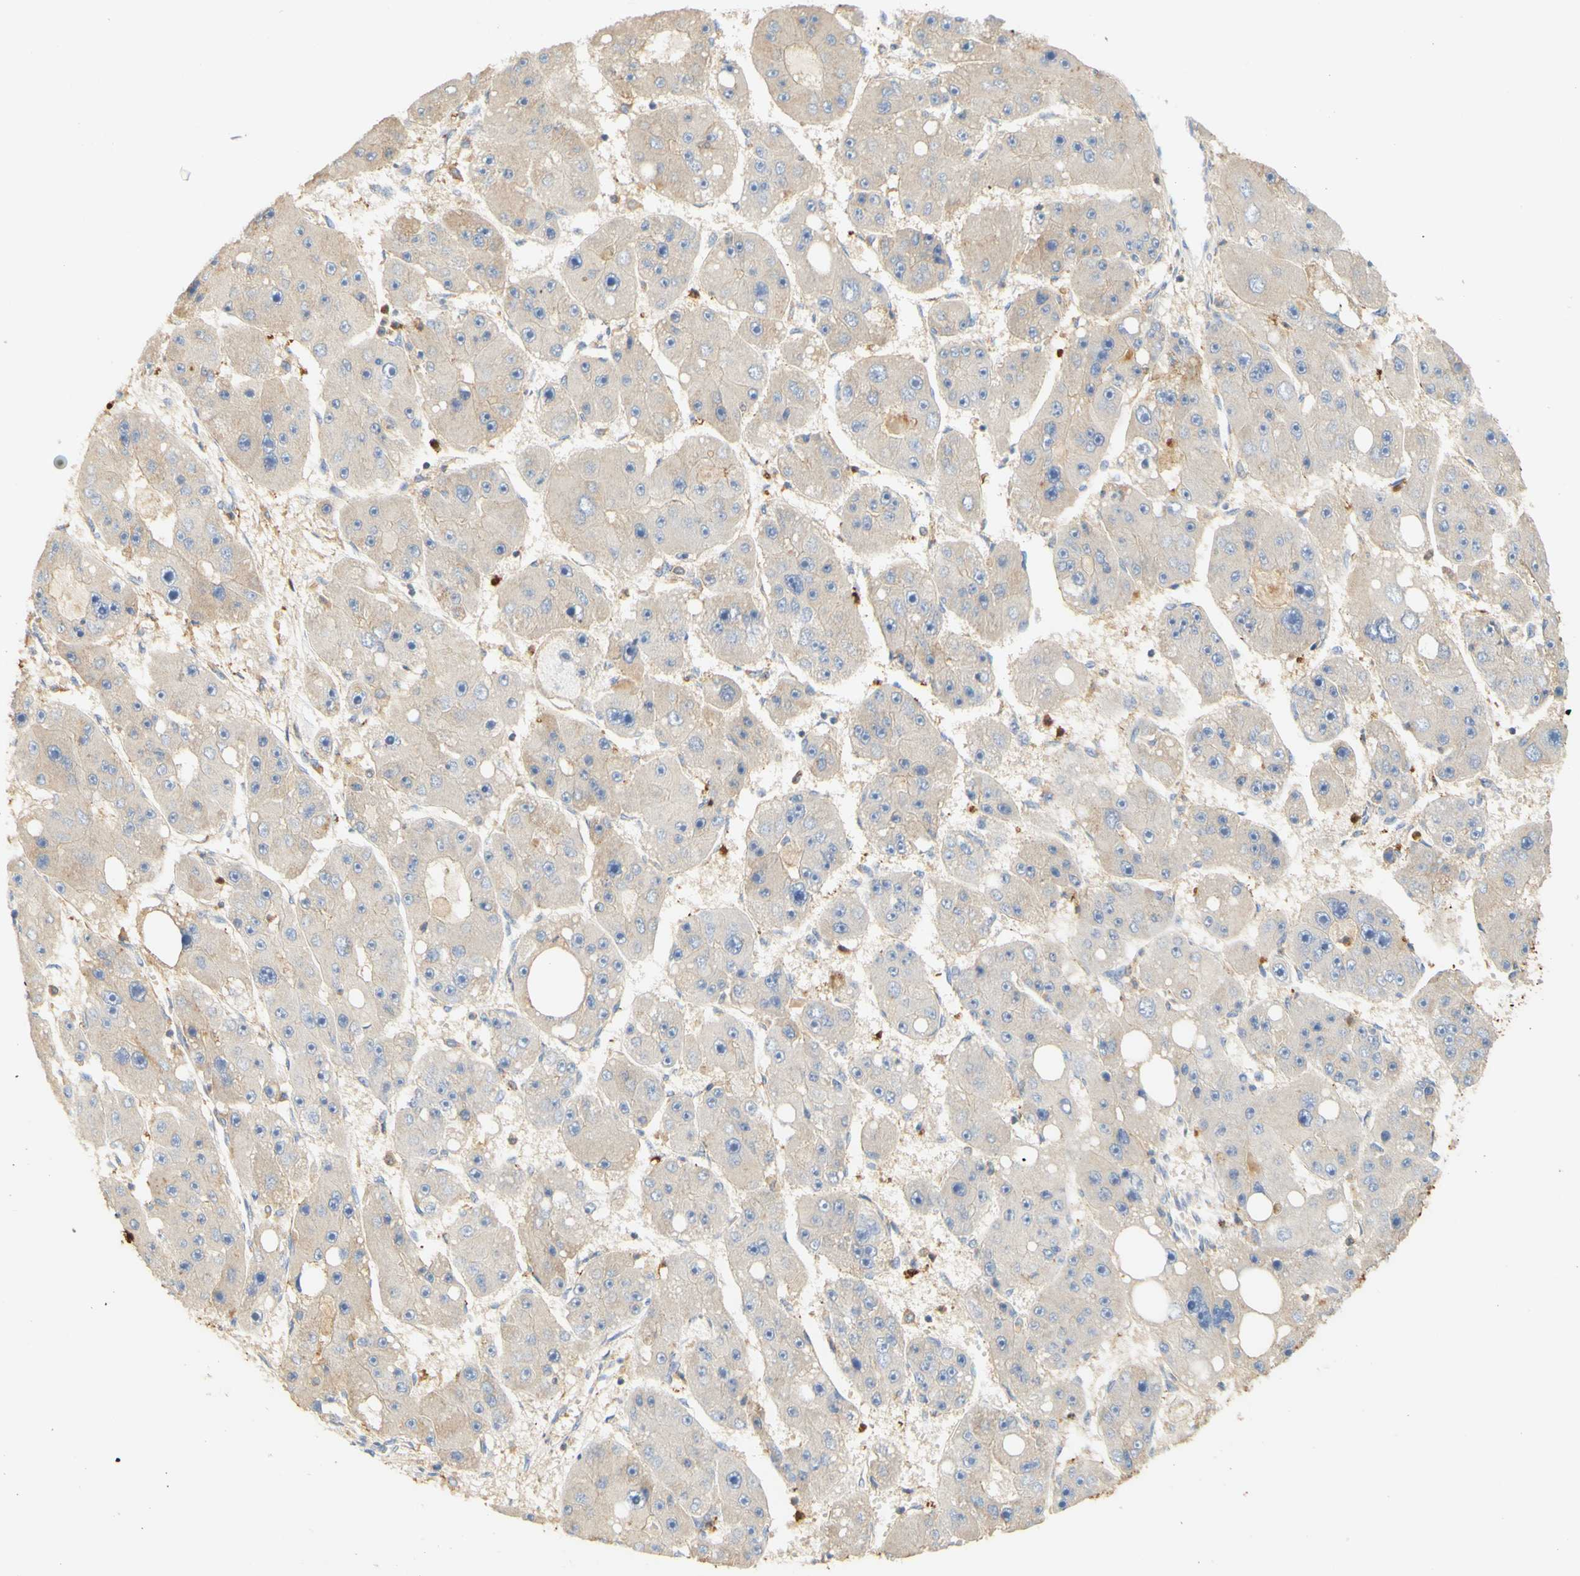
{"staining": {"intensity": "negative", "quantity": "none", "location": "none"}, "tissue": "liver cancer", "cell_type": "Tumor cells", "image_type": "cancer", "snomed": [{"axis": "morphology", "description": "Carcinoma, Hepatocellular, NOS"}, {"axis": "topography", "description": "Liver"}], "caption": "Immunohistochemical staining of liver cancer shows no significant staining in tumor cells.", "gene": "PCDH7", "patient": {"sex": "female", "age": 61}}